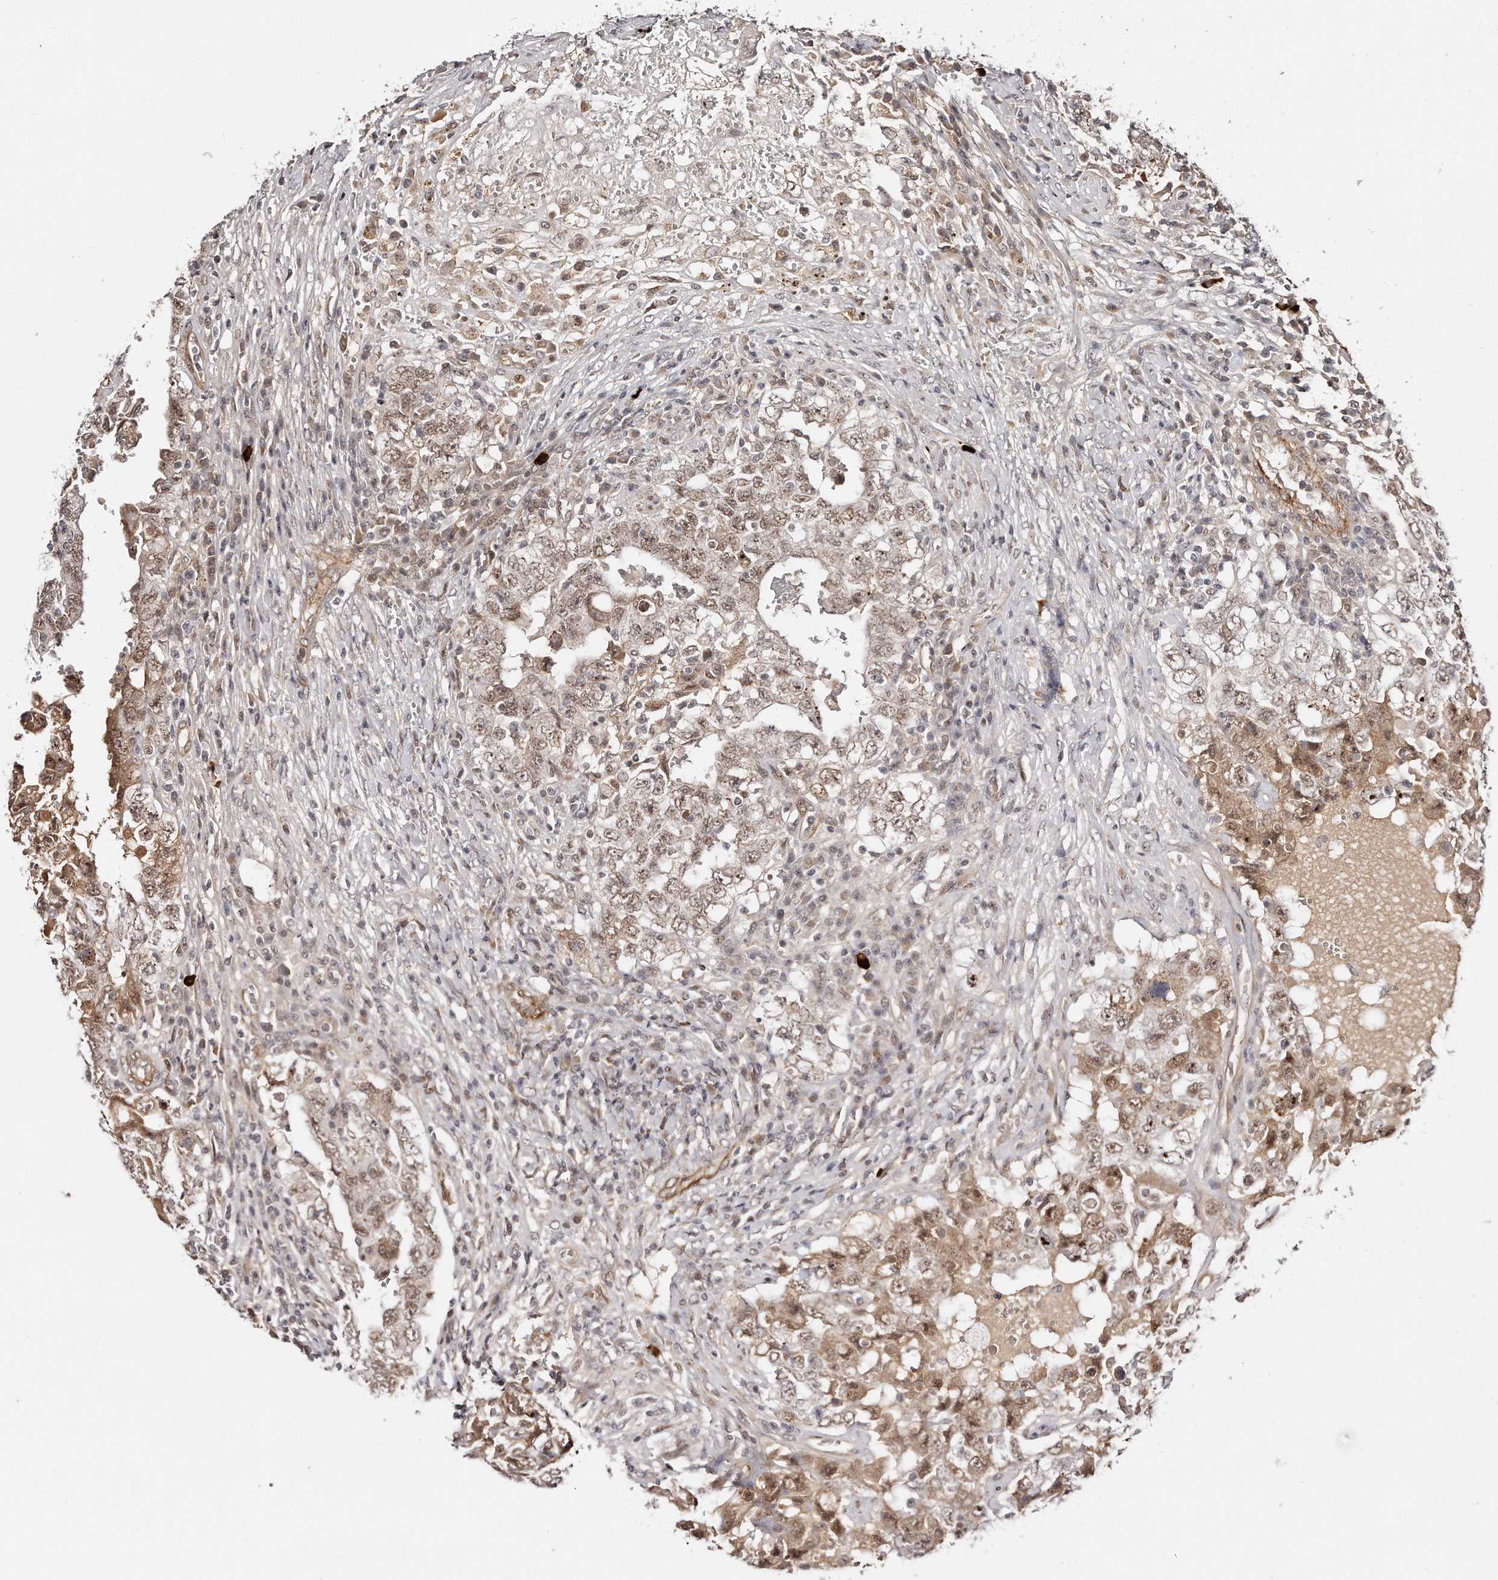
{"staining": {"intensity": "moderate", "quantity": ">75%", "location": "cytoplasmic/membranous,nuclear"}, "tissue": "testis cancer", "cell_type": "Tumor cells", "image_type": "cancer", "snomed": [{"axis": "morphology", "description": "Carcinoma, Embryonal, NOS"}, {"axis": "topography", "description": "Testis"}], "caption": "An IHC image of tumor tissue is shown. Protein staining in brown highlights moderate cytoplasmic/membranous and nuclear positivity in embryonal carcinoma (testis) within tumor cells.", "gene": "SOX4", "patient": {"sex": "male", "age": 26}}